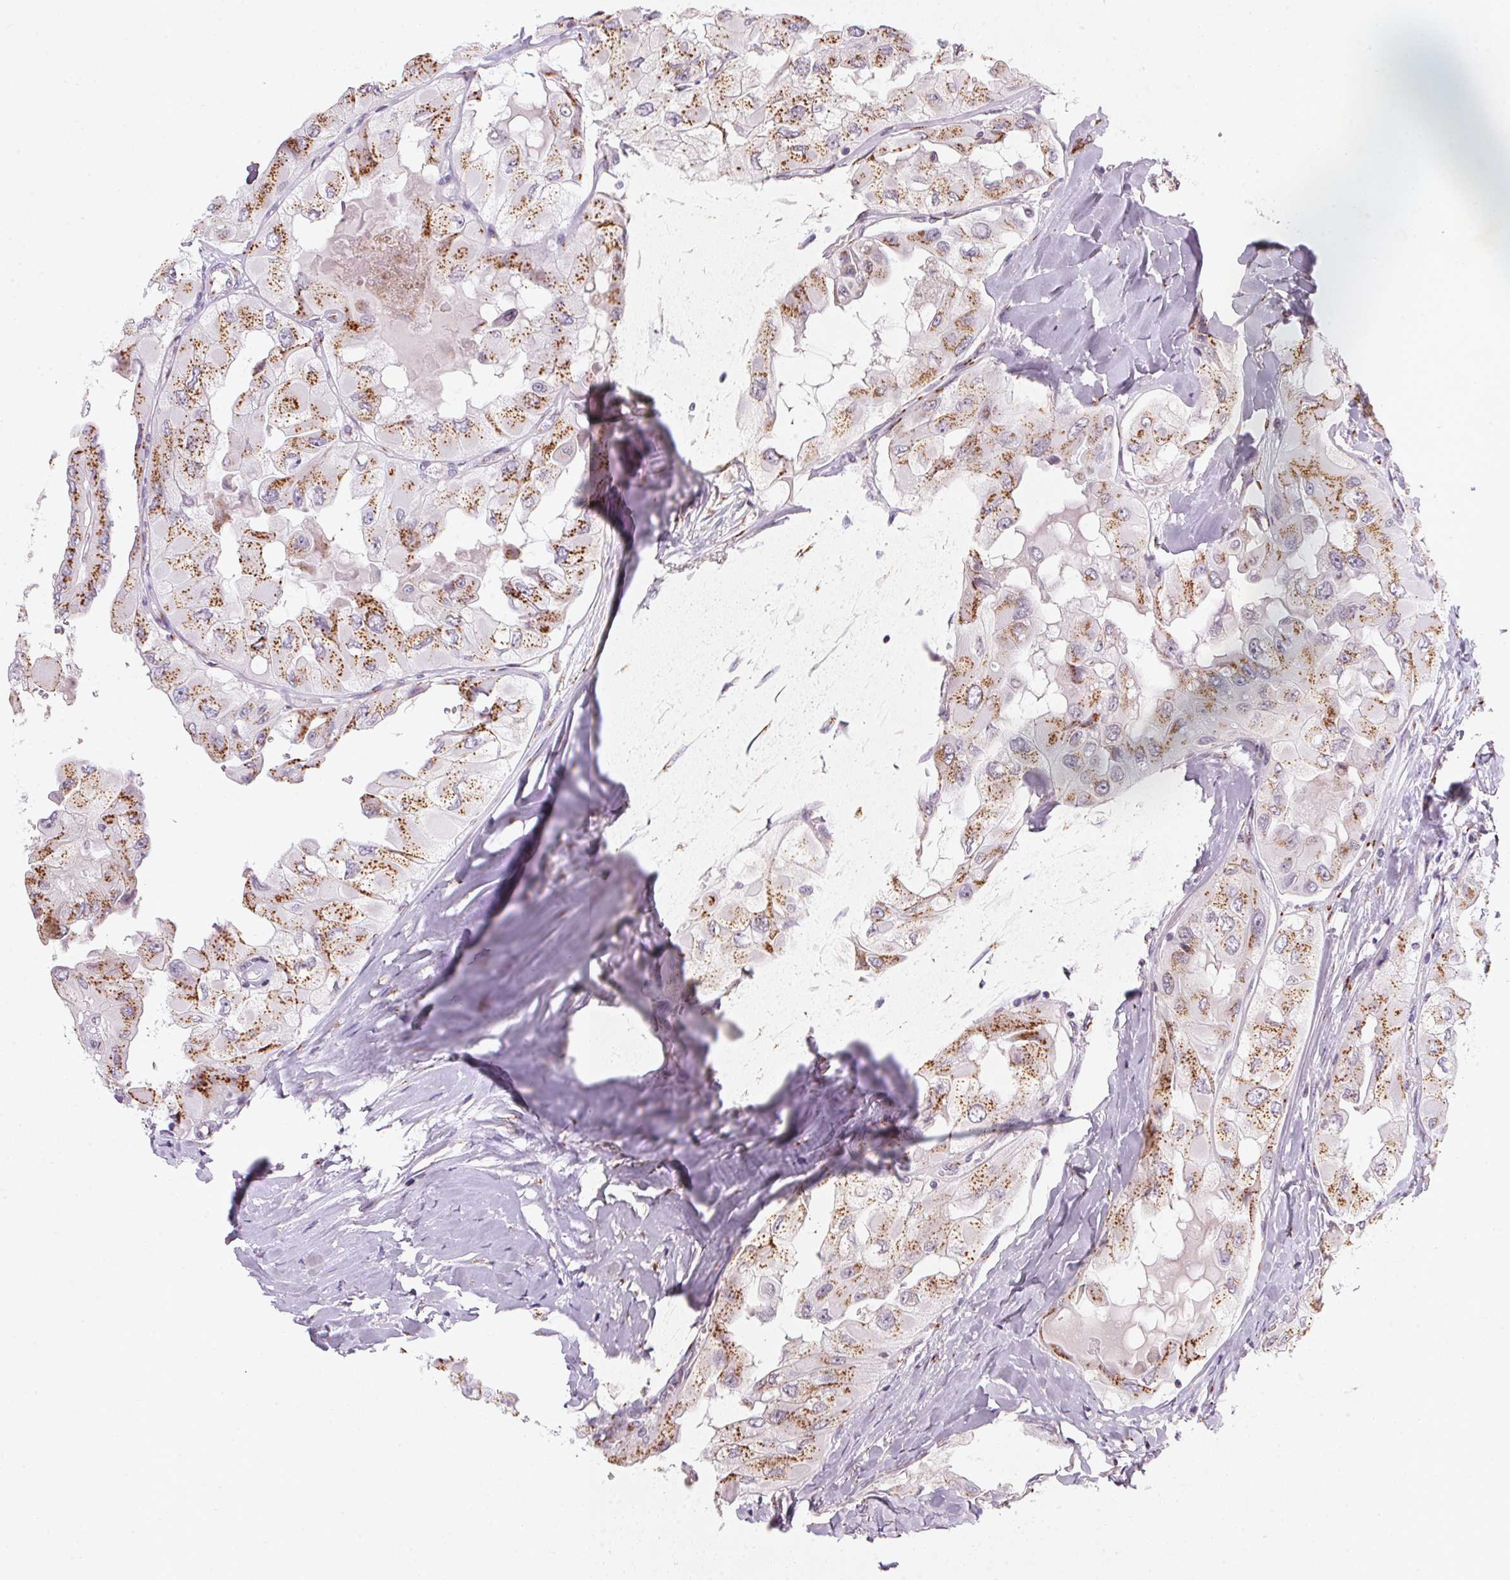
{"staining": {"intensity": "moderate", "quantity": ">75%", "location": "cytoplasmic/membranous"}, "tissue": "thyroid cancer", "cell_type": "Tumor cells", "image_type": "cancer", "snomed": [{"axis": "morphology", "description": "Normal tissue, NOS"}, {"axis": "morphology", "description": "Papillary adenocarcinoma, NOS"}, {"axis": "topography", "description": "Thyroid gland"}], "caption": "This micrograph displays thyroid papillary adenocarcinoma stained with immunohistochemistry to label a protein in brown. The cytoplasmic/membranous of tumor cells show moderate positivity for the protein. Nuclei are counter-stained blue.", "gene": "RAB22A", "patient": {"sex": "female", "age": 59}}